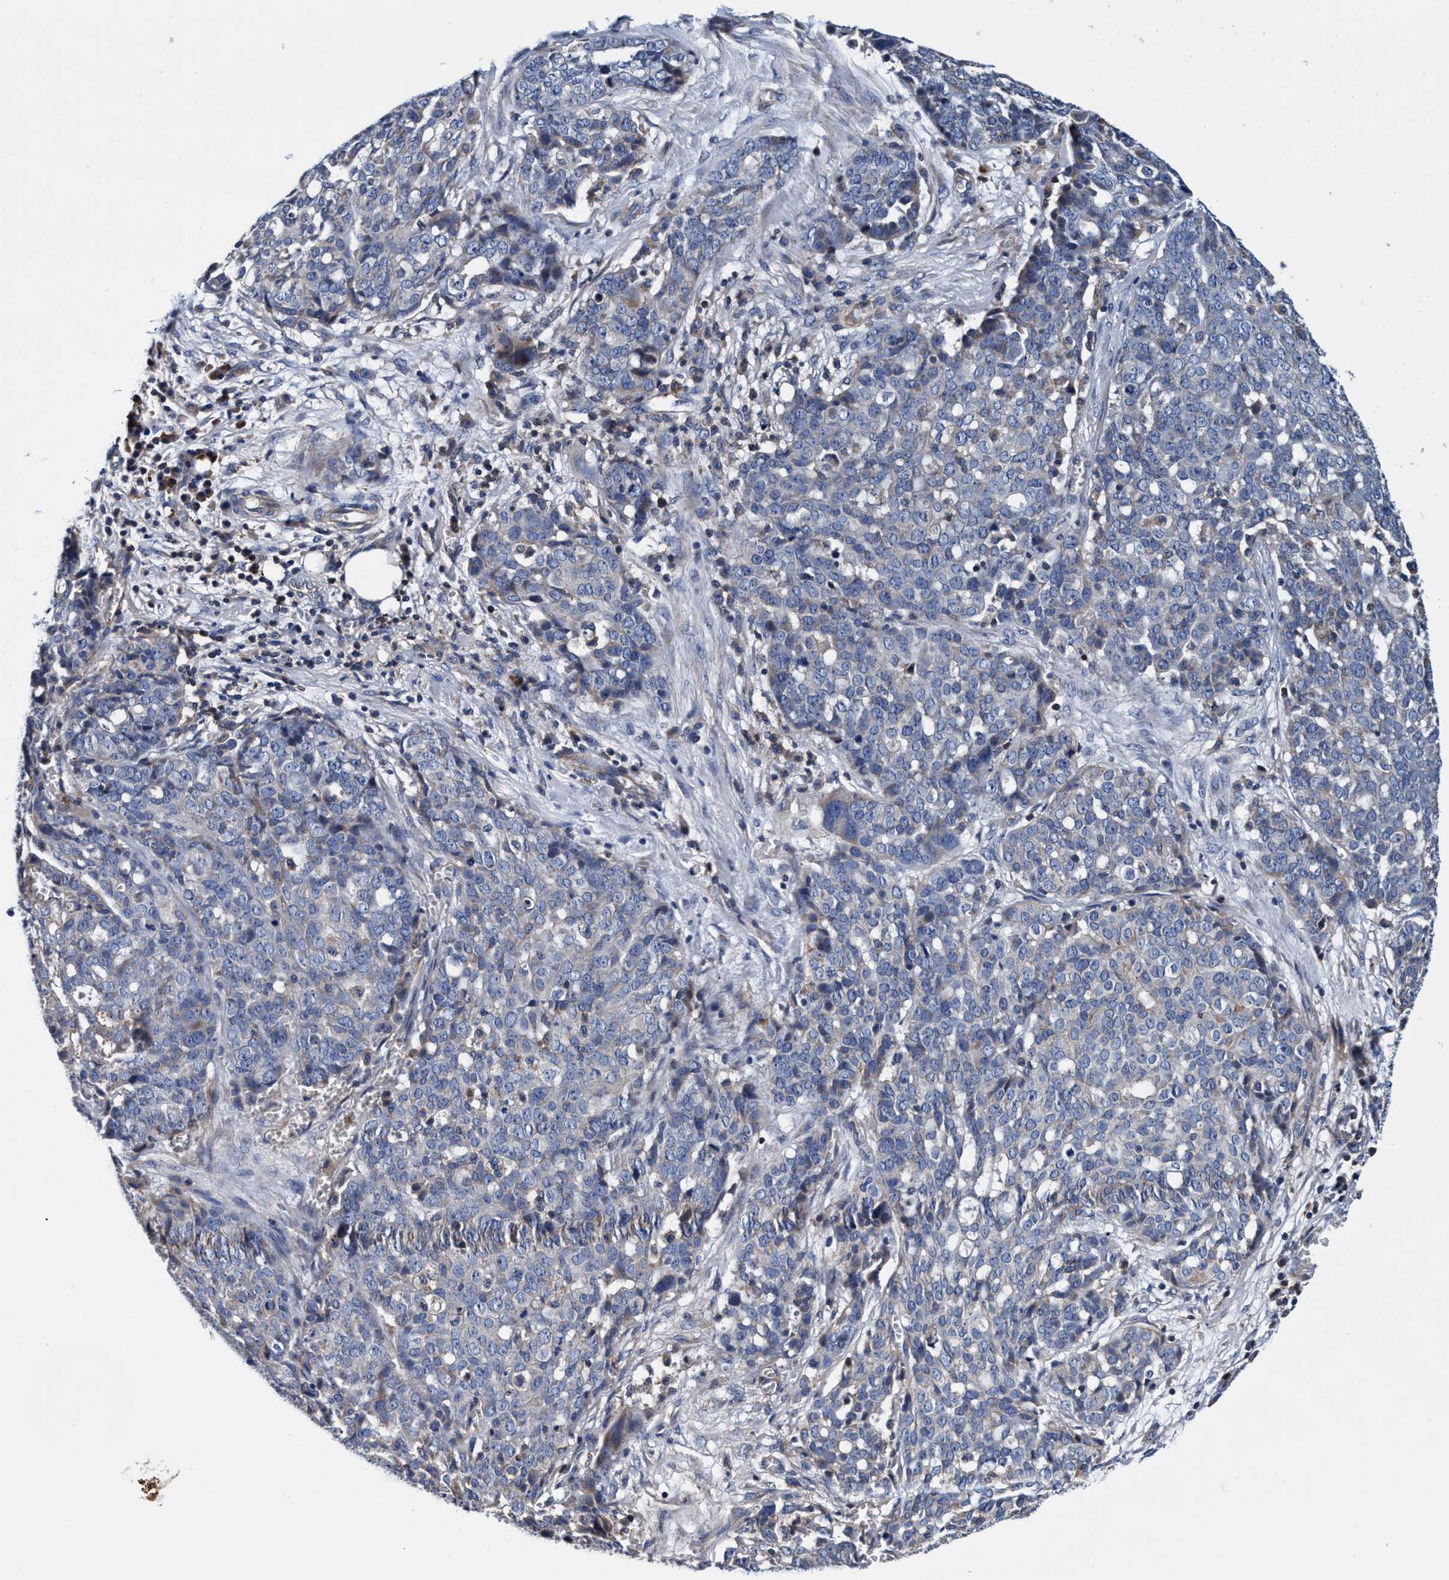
{"staining": {"intensity": "weak", "quantity": "<25%", "location": "cytoplasmic/membranous"}, "tissue": "ovarian cancer", "cell_type": "Tumor cells", "image_type": "cancer", "snomed": [{"axis": "morphology", "description": "Cystadenocarcinoma, serous, NOS"}, {"axis": "topography", "description": "Soft tissue"}, {"axis": "topography", "description": "Ovary"}], "caption": "This is an immunohistochemistry image of human ovarian cancer (serous cystadenocarcinoma). There is no expression in tumor cells.", "gene": "RNF208", "patient": {"sex": "female", "age": 57}}